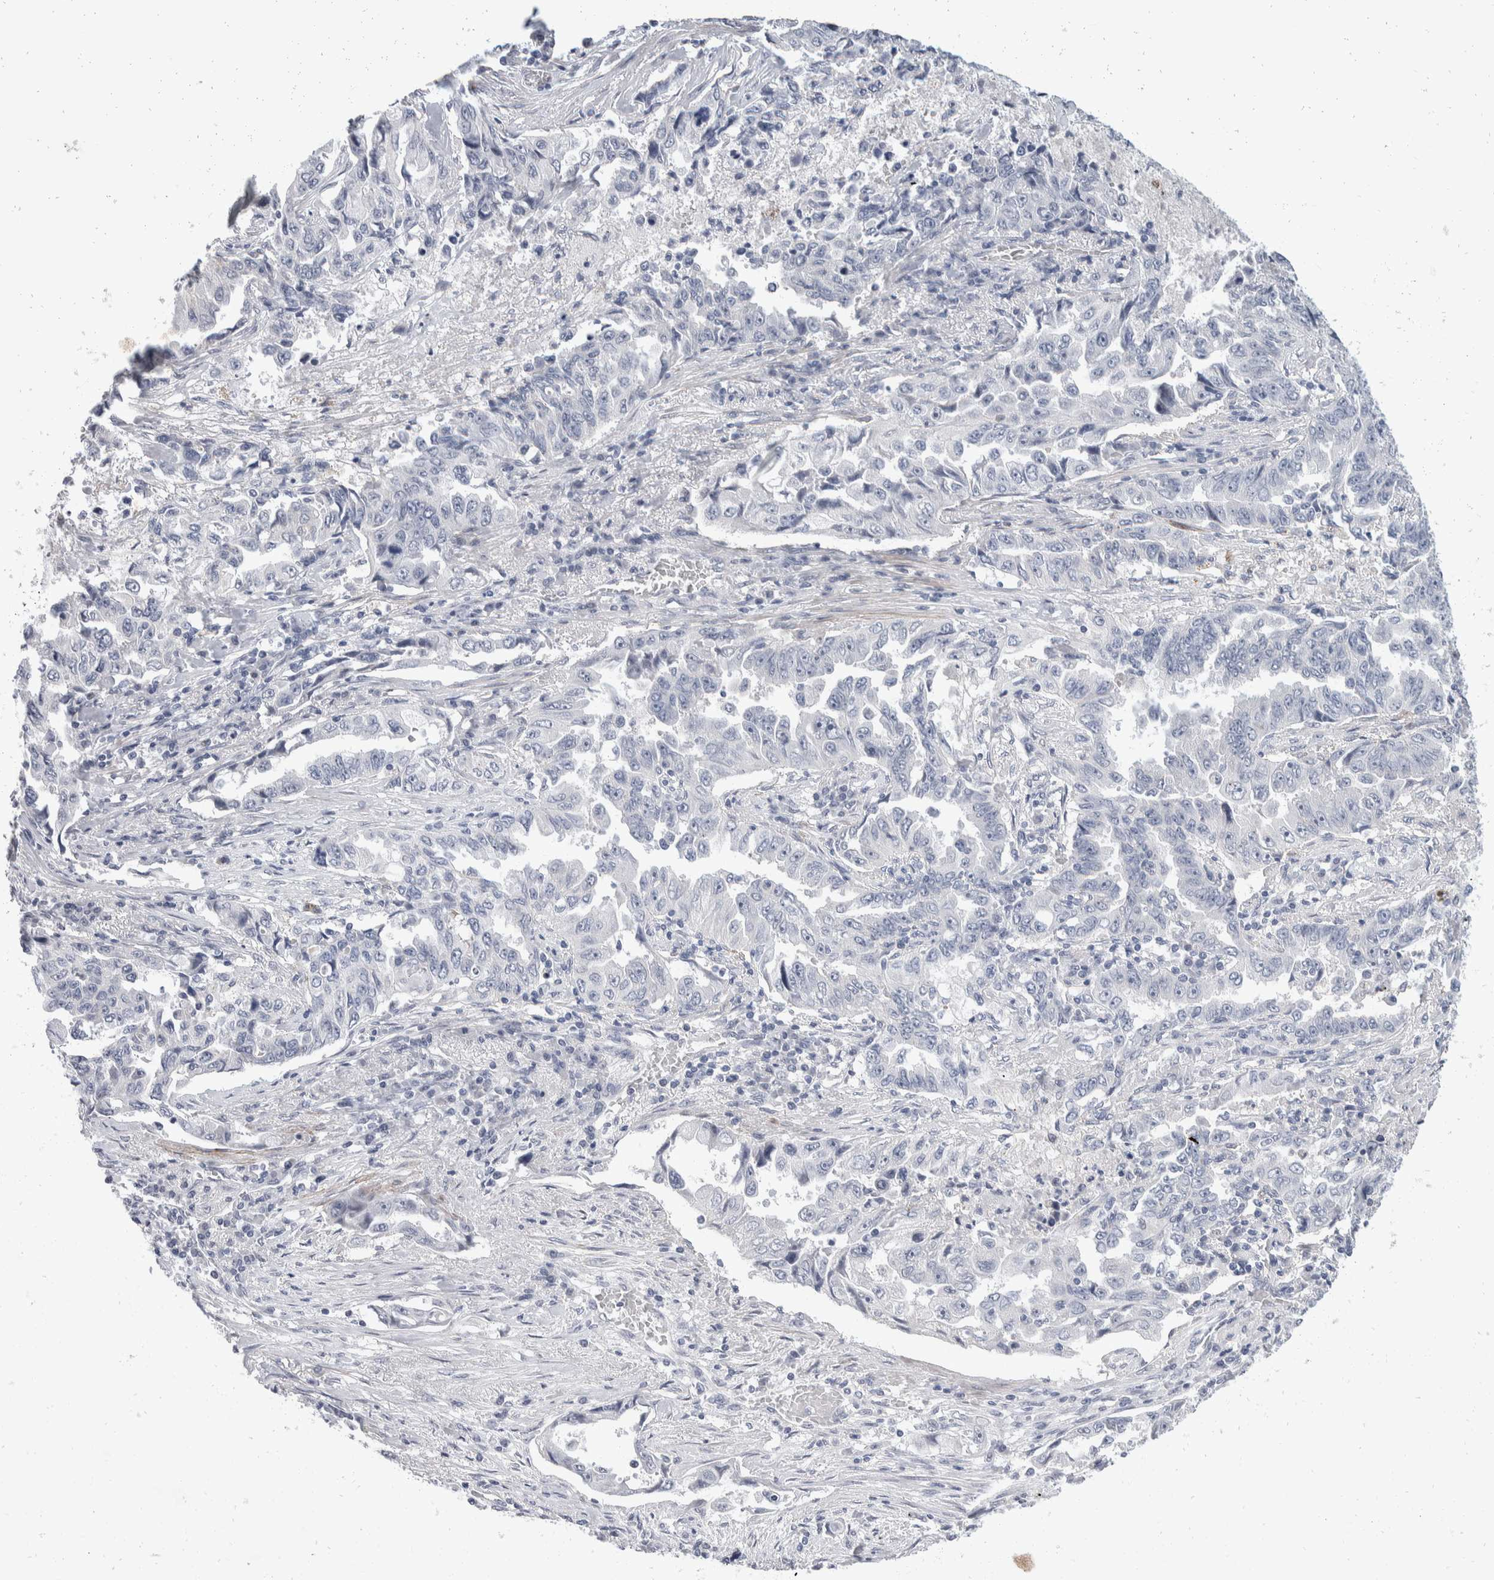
{"staining": {"intensity": "negative", "quantity": "none", "location": "none"}, "tissue": "lung cancer", "cell_type": "Tumor cells", "image_type": "cancer", "snomed": [{"axis": "morphology", "description": "Adenocarcinoma, NOS"}, {"axis": "topography", "description": "Lung"}], "caption": "Immunohistochemistry photomicrograph of neoplastic tissue: lung adenocarcinoma stained with DAB (3,3'-diaminobenzidine) demonstrates no significant protein expression in tumor cells.", "gene": "CATSPERD", "patient": {"sex": "female", "age": 51}}